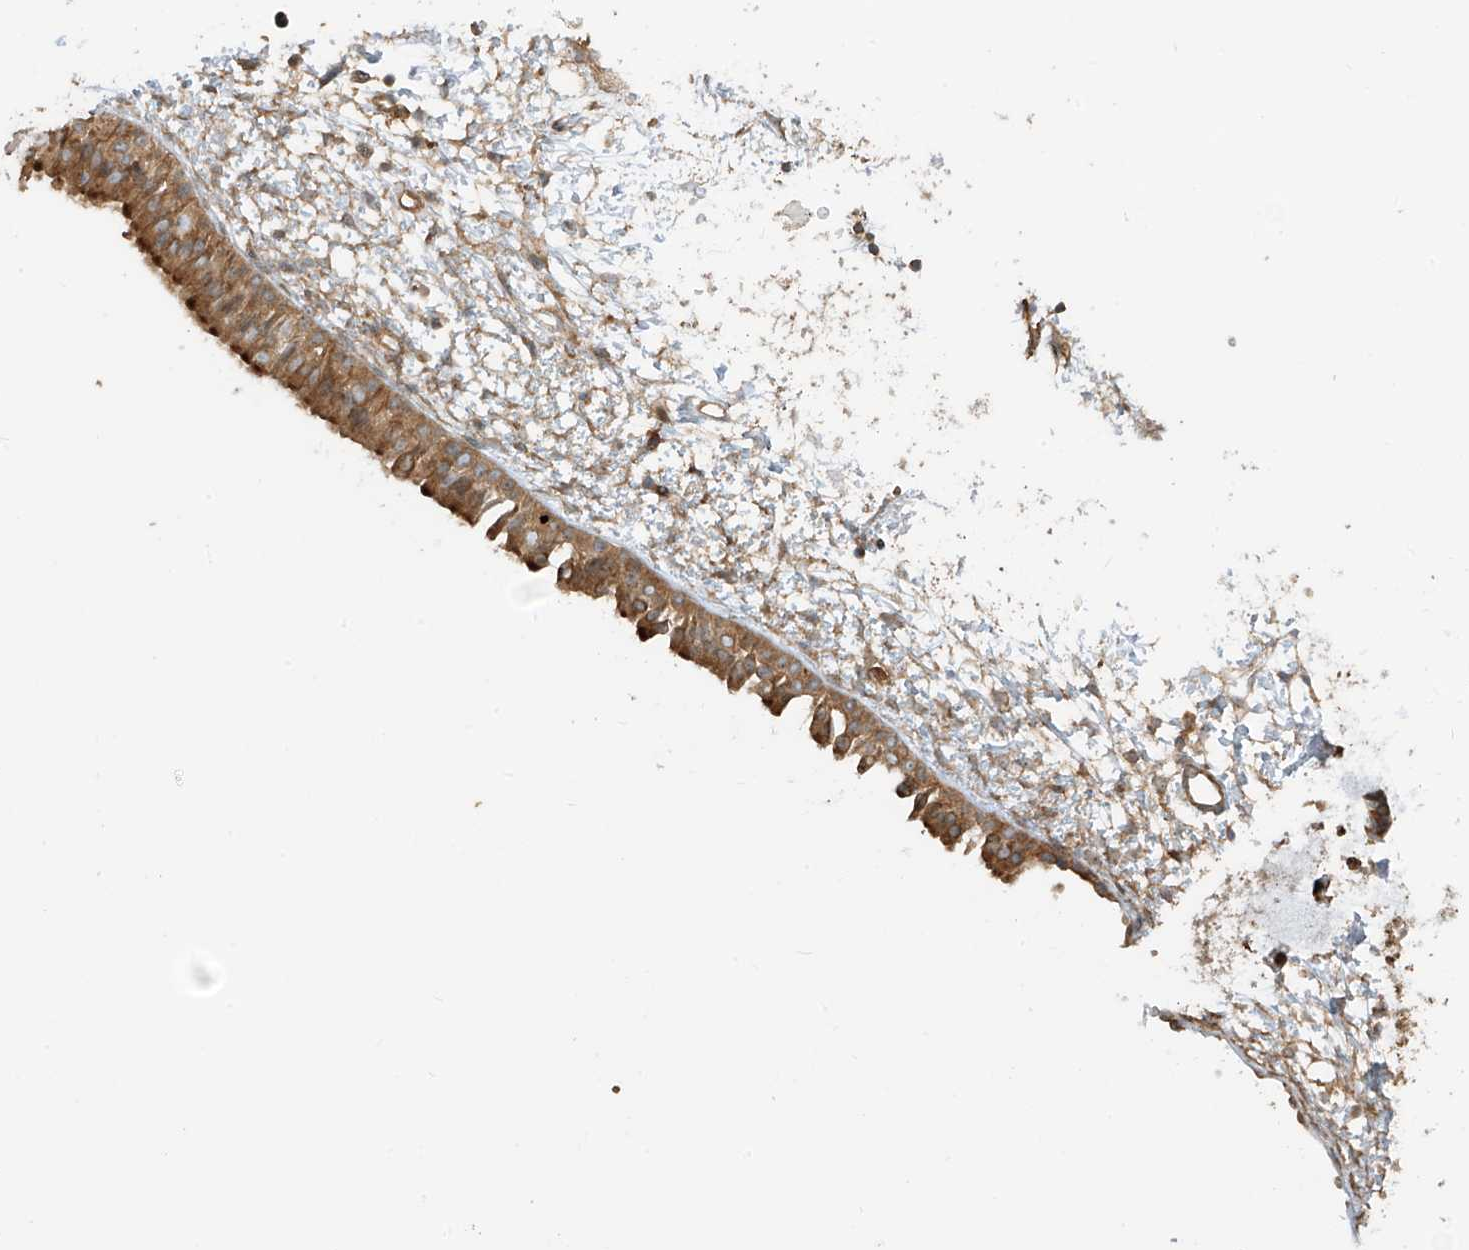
{"staining": {"intensity": "strong", "quantity": ">75%", "location": "cytoplasmic/membranous"}, "tissue": "nasopharynx", "cell_type": "Respiratory epithelial cells", "image_type": "normal", "snomed": [{"axis": "morphology", "description": "Normal tissue, NOS"}, {"axis": "topography", "description": "Nasopharynx"}], "caption": "This photomicrograph displays IHC staining of normal nasopharynx, with high strong cytoplasmic/membranous expression in approximately >75% of respiratory epithelial cells.", "gene": "ENTR1", "patient": {"sex": "male", "age": 22}}